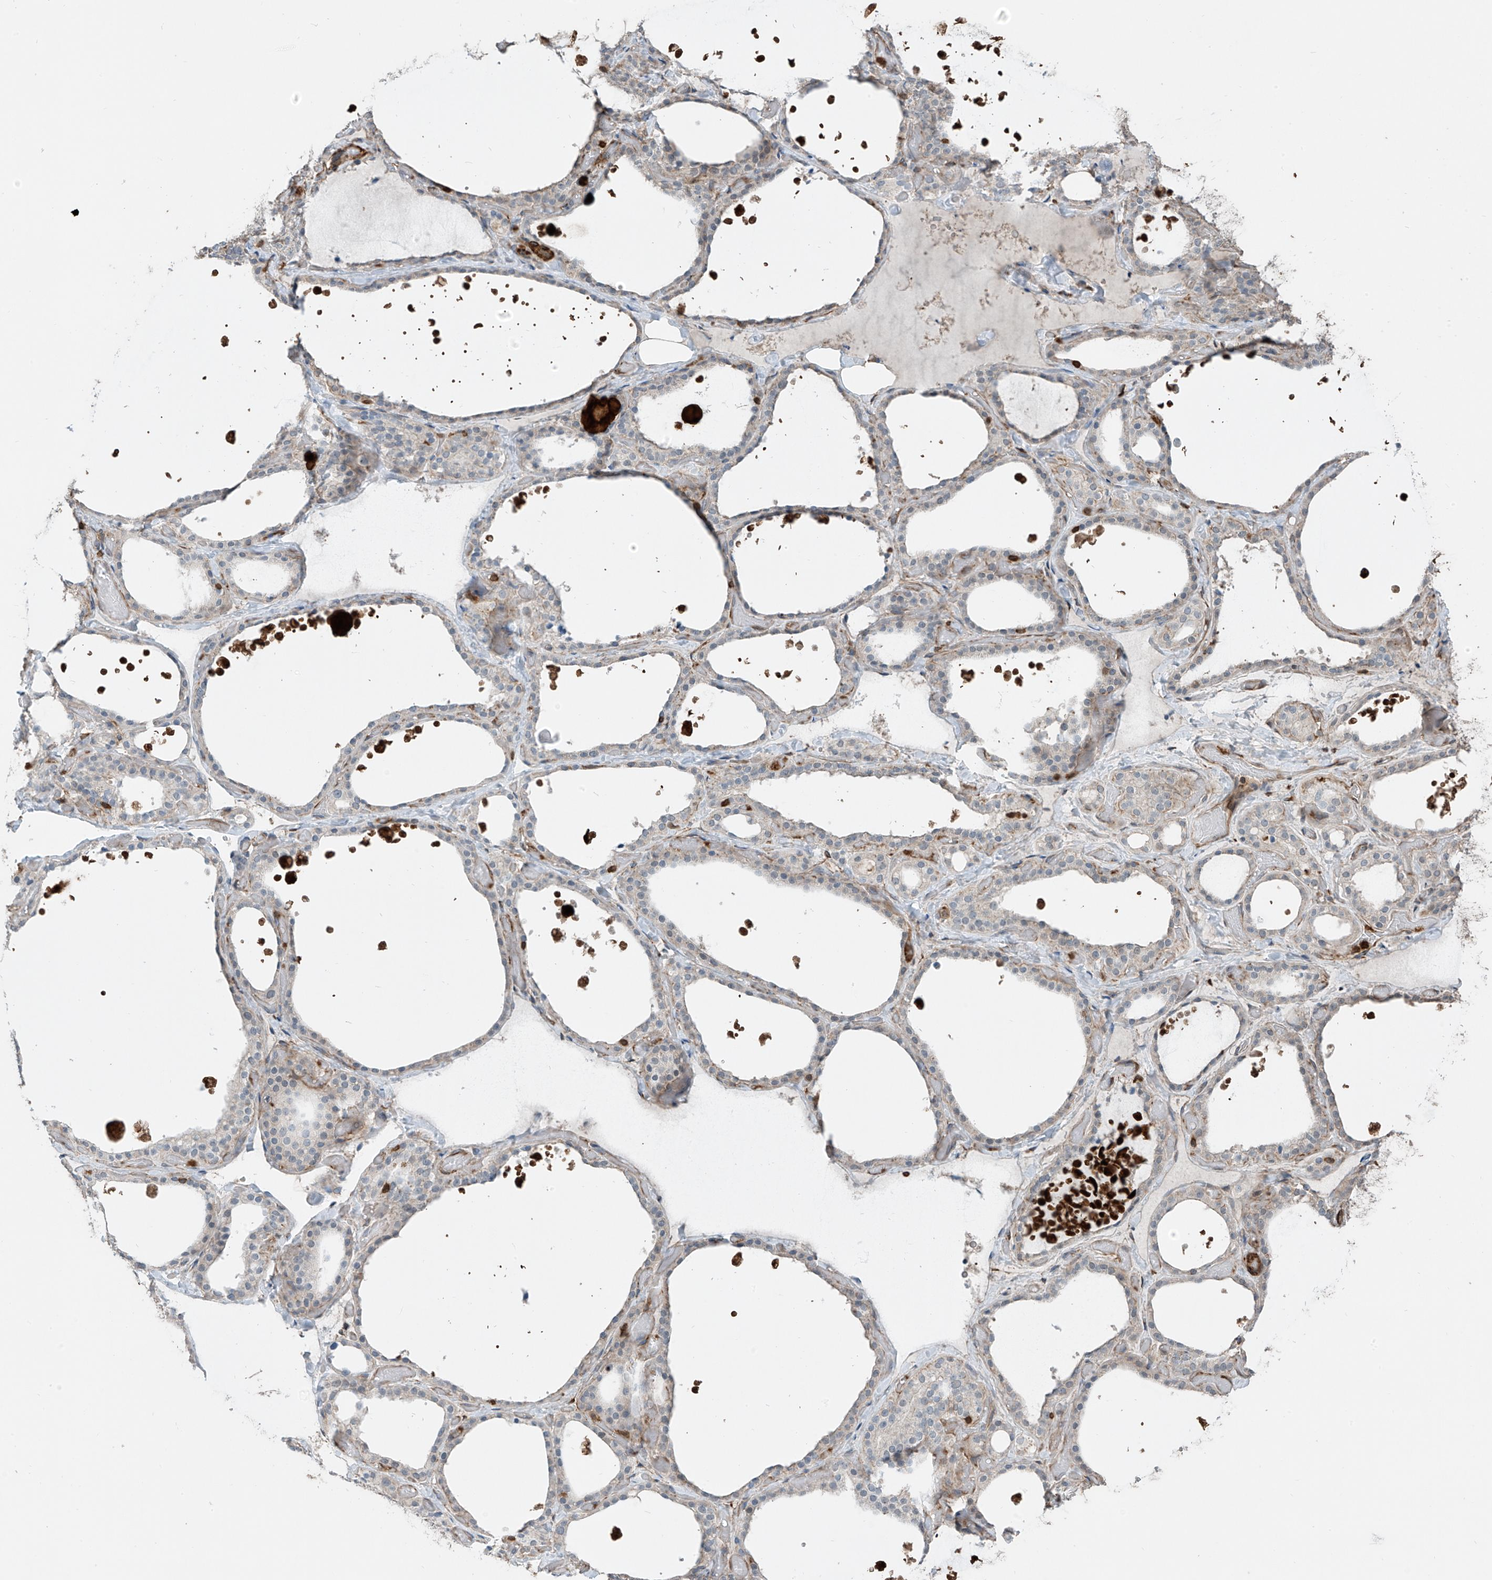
{"staining": {"intensity": "weak", "quantity": "<25%", "location": "cytoplasmic/membranous"}, "tissue": "thyroid gland", "cell_type": "Glandular cells", "image_type": "normal", "snomed": [{"axis": "morphology", "description": "Normal tissue, NOS"}, {"axis": "topography", "description": "Thyroid gland"}], "caption": "Immunohistochemical staining of unremarkable thyroid gland reveals no significant expression in glandular cells. (DAB (3,3'-diaminobenzidine) IHC with hematoxylin counter stain).", "gene": "SH3BGRL3", "patient": {"sex": "female", "age": 44}}